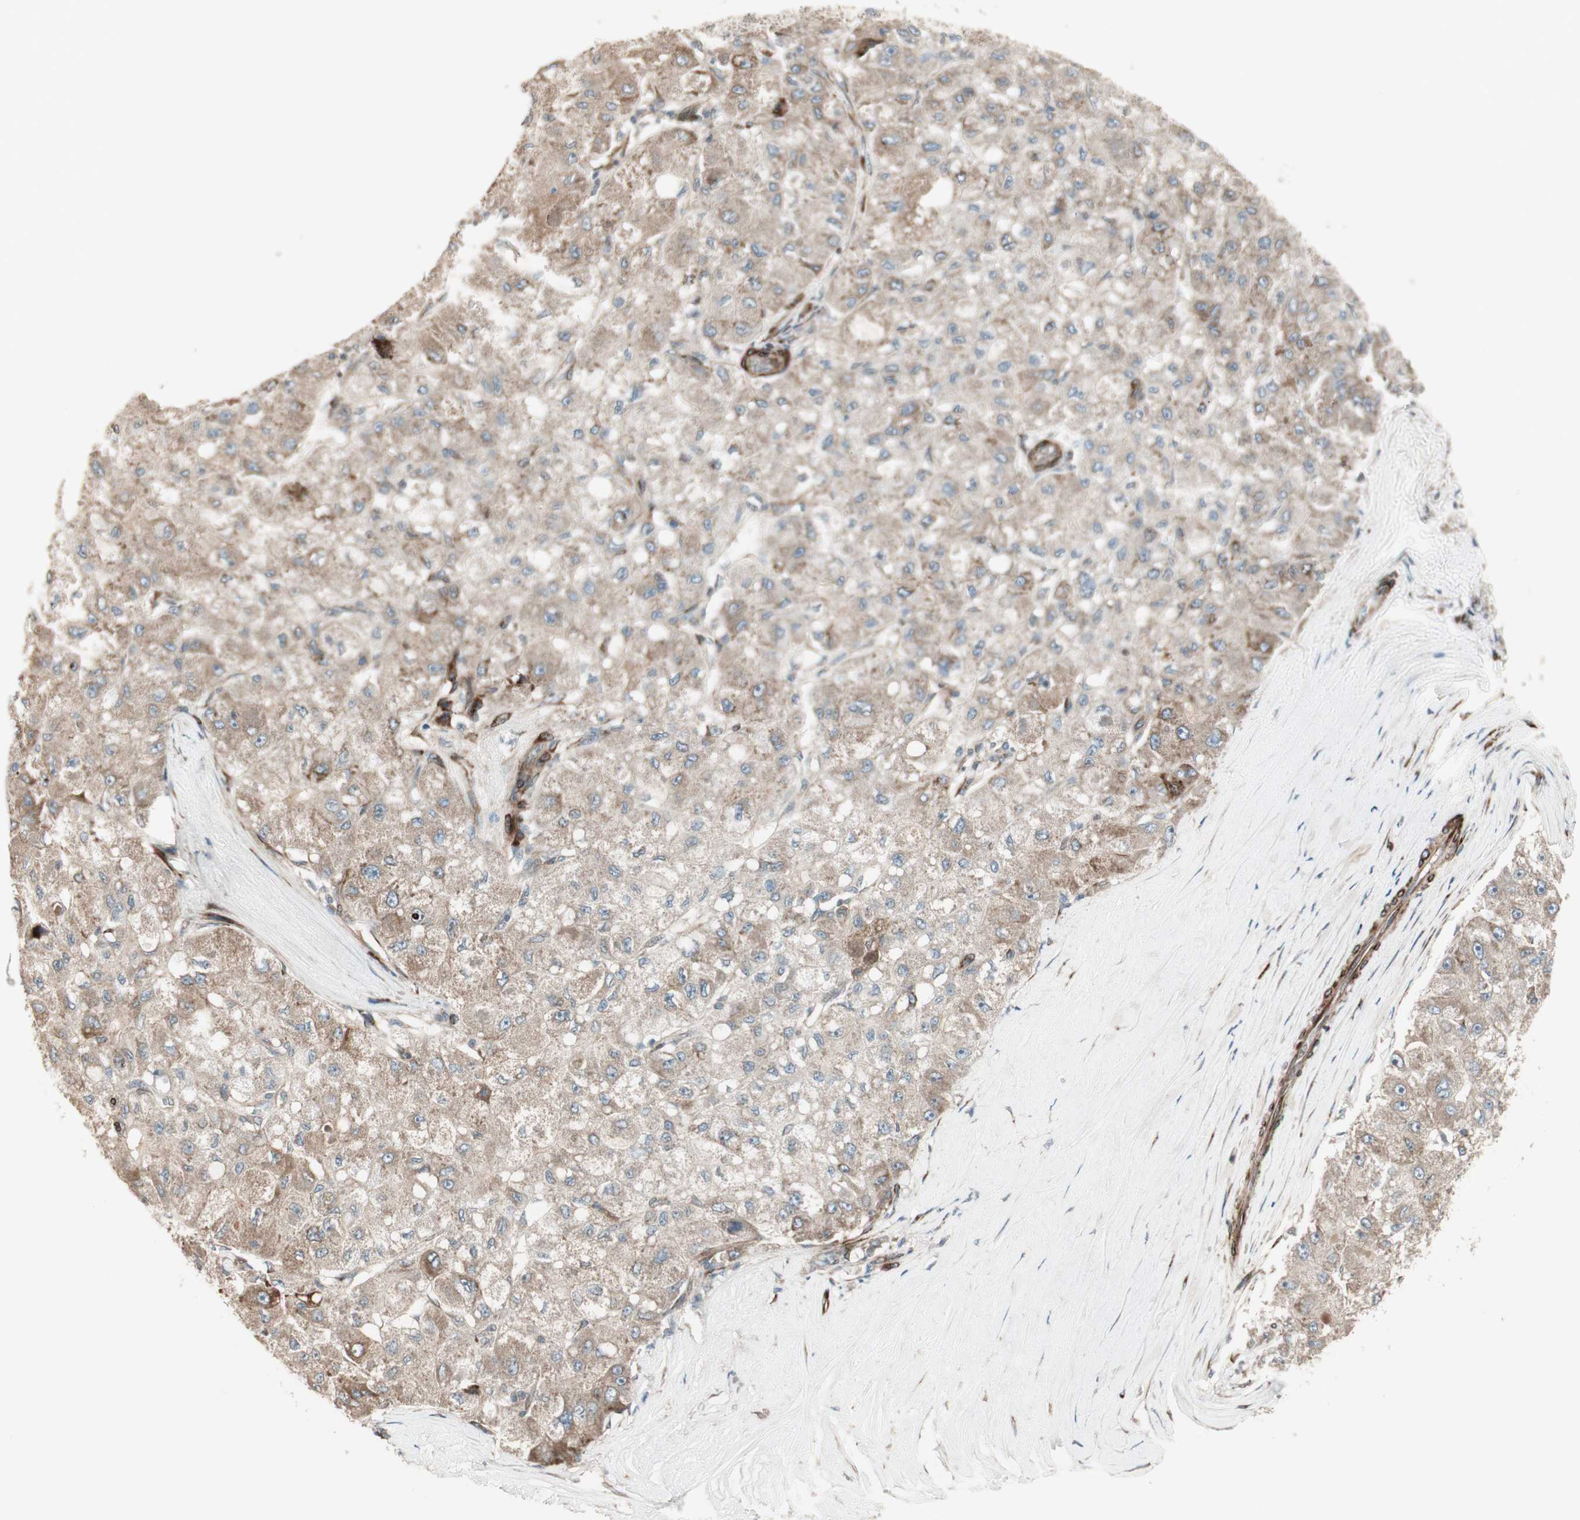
{"staining": {"intensity": "strong", "quantity": "25%-75%", "location": "cytoplasmic/membranous"}, "tissue": "liver cancer", "cell_type": "Tumor cells", "image_type": "cancer", "snomed": [{"axis": "morphology", "description": "Carcinoma, Hepatocellular, NOS"}, {"axis": "topography", "description": "Liver"}], "caption": "Protein positivity by immunohistochemistry shows strong cytoplasmic/membranous positivity in approximately 25%-75% of tumor cells in hepatocellular carcinoma (liver).", "gene": "PPP2R5E", "patient": {"sex": "male", "age": 80}}